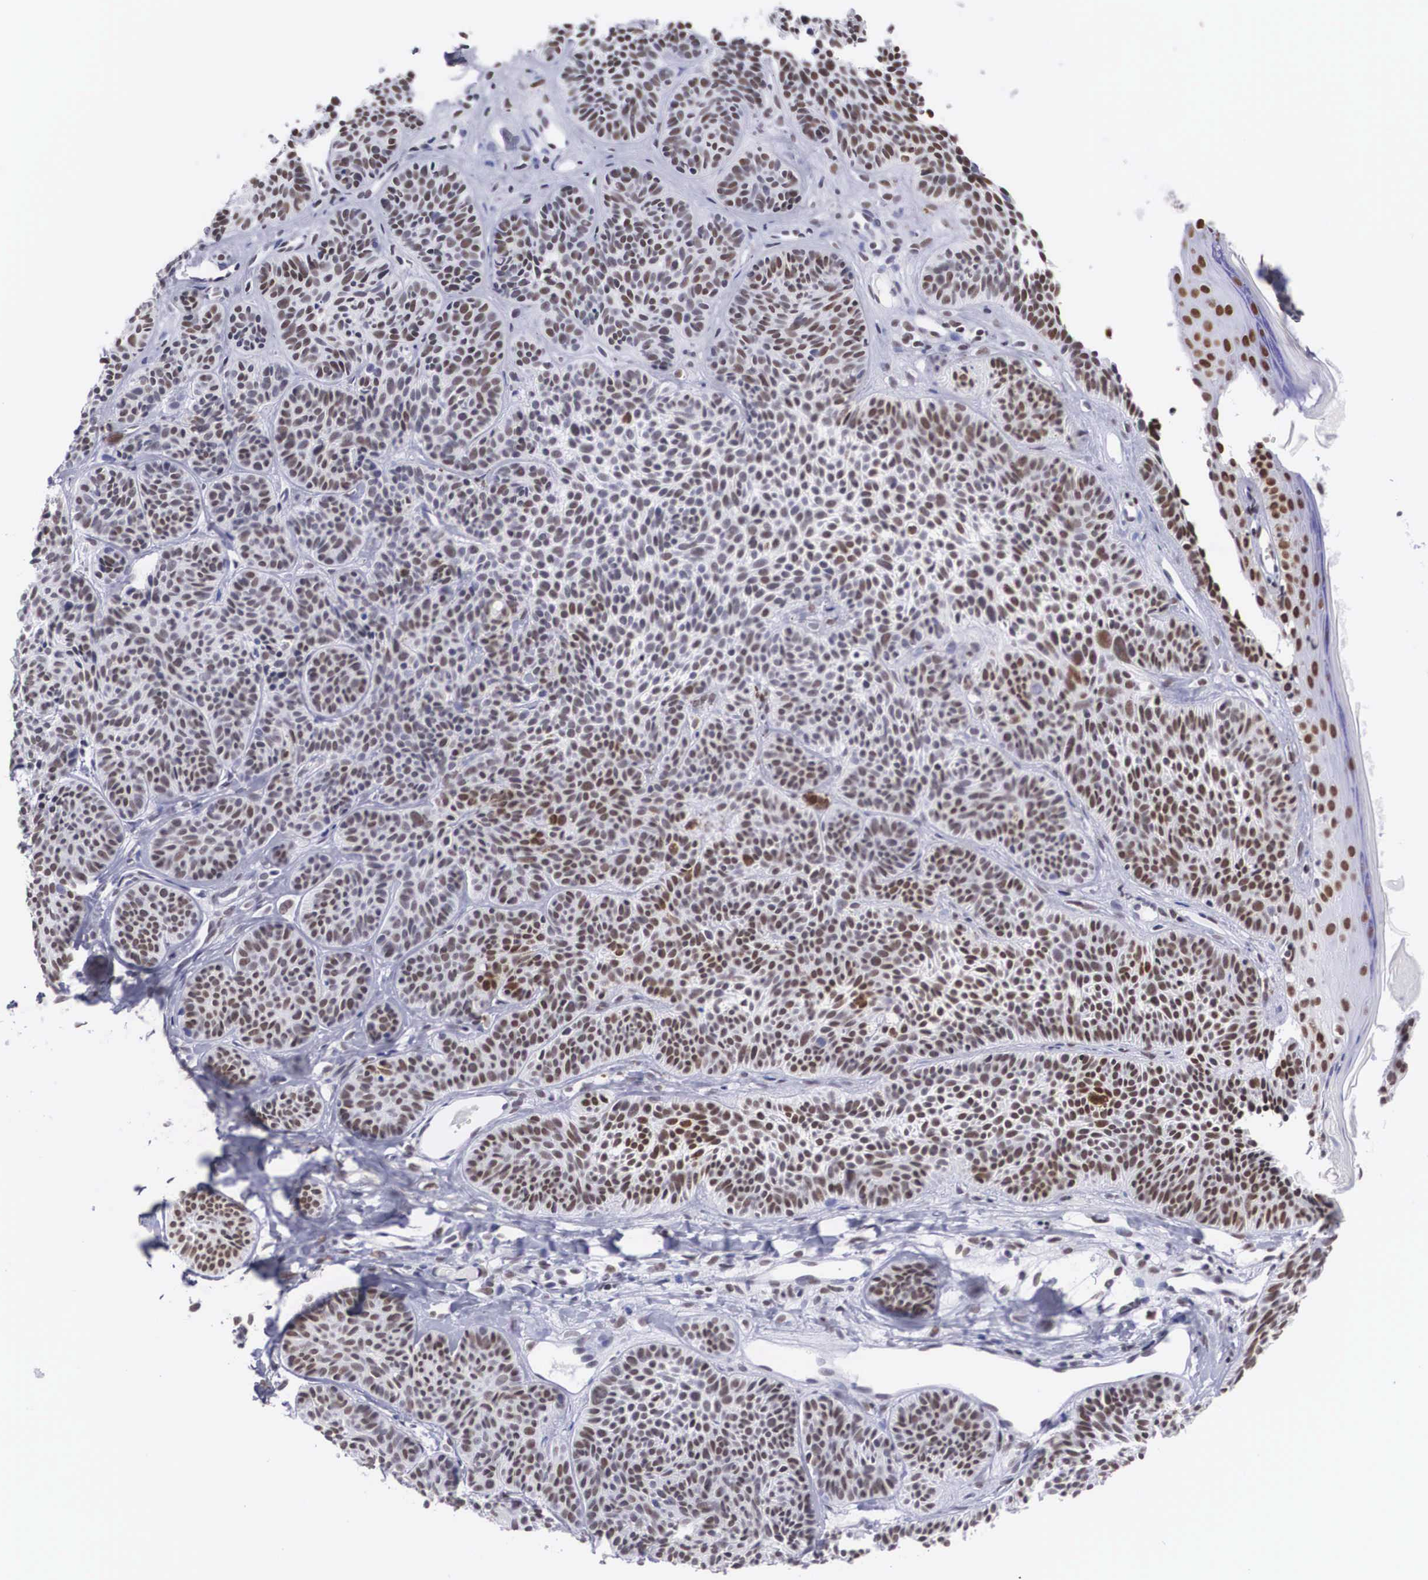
{"staining": {"intensity": "weak", "quantity": "25%-75%", "location": "nuclear"}, "tissue": "skin cancer", "cell_type": "Tumor cells", "image_type": "cancer", "snomed": [{"axis": "morphology", "description": "Basal cell carcinoma"}, {"axis": "topography", "description": "Skin"}], "caption": "Protein staining of skin basal cell carcinoma tissue shows weak nuclear expression in about 25%-75% of tumor cells.", "gene": "CSTF2", "patient": {"sex": "female", "age": 62}}